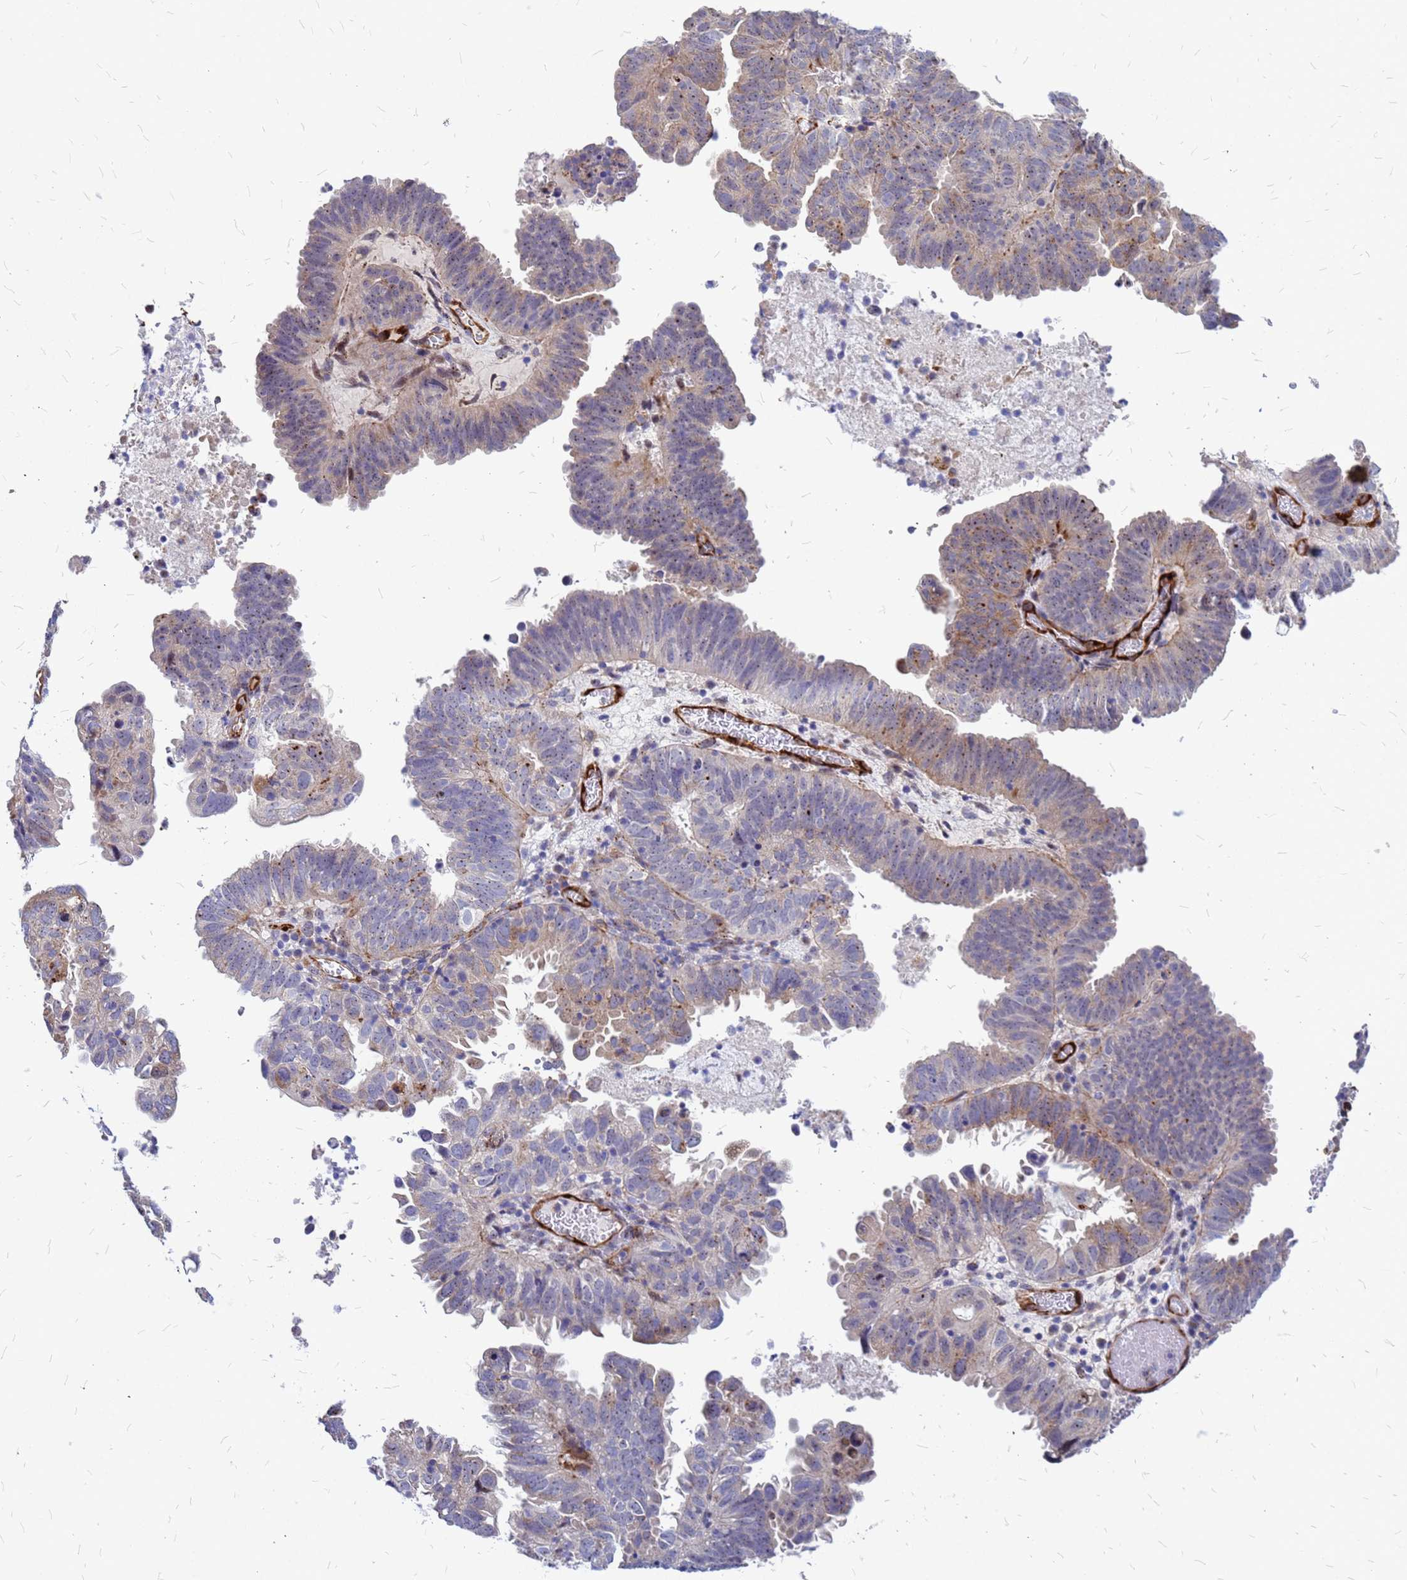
{"staining": {"intensity": "strong", "quantity": "<25%", "location": "cytoplasmic/membranous"}, "tissue": "endometrial cancer", "cell_type": "Tumor cells", "image_type": "cancer", "snomed": [{"axis": "morphology", "description": "Adenocarcinoma, NOS"}, {"axis": "topography", "description": "Uterus"}], "caption": "Immunohistochemical staining of endometrial cancer (adenocarcinoma) reveals medium levels of strong cytoplasmic/membranous staining in approximately <25% of tumor cells.", "gene": "NOSTRIN", "patient": {"sex": "female", "age": 77}}